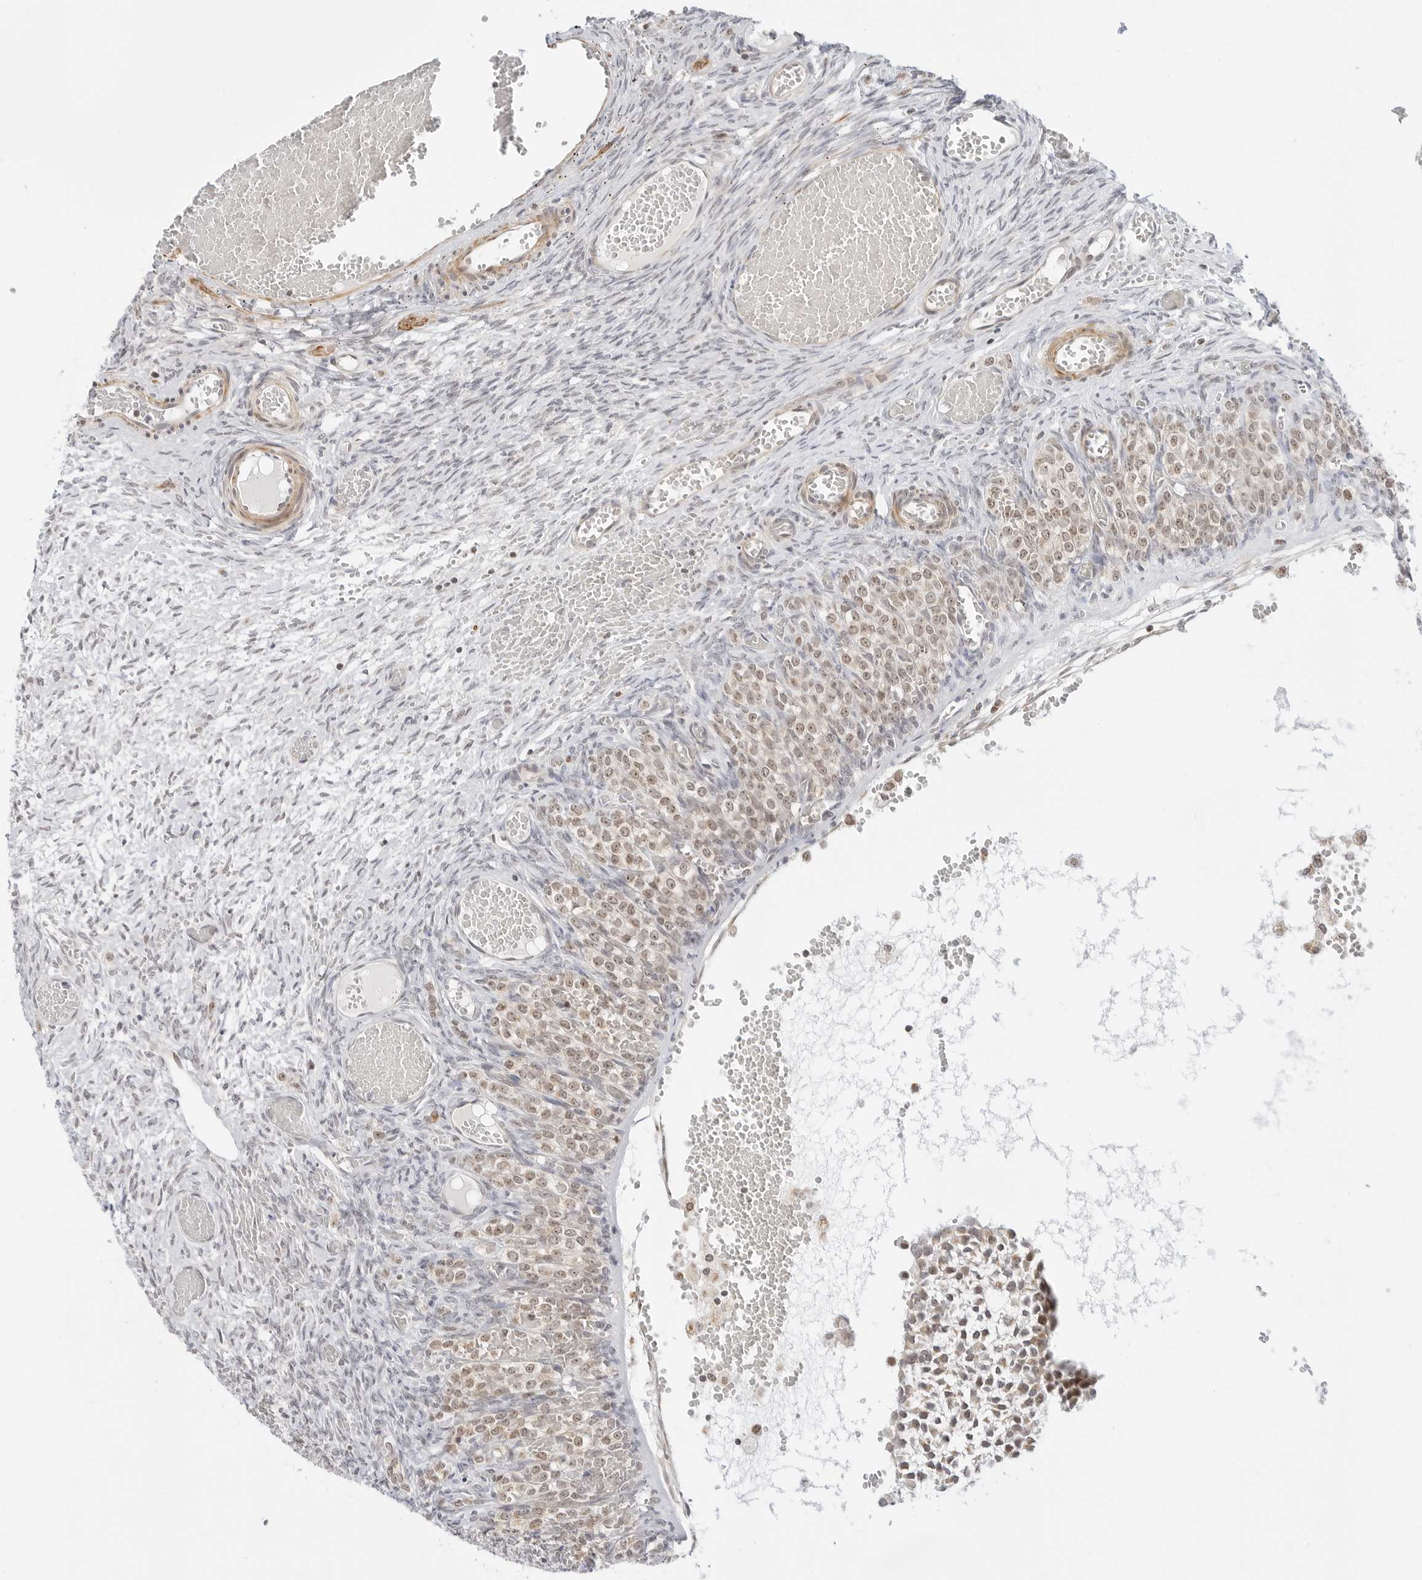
{"staining": {"intensity": "moderate", "quantity": "<25%", "location": "cytoplasmic/membranous"}, "tissue": "ovary", "cell_type": "Ovarian stroma cells", "image_type": "normal", "snomed": [{"axis": "morphology", "description": "Adenocarcinoma, NOS"}, {"axis": "topography", "description": "Endometrium"}], "caption": "Moderate cytoplasmic/membranous expression is present in about <25% of ovarian stroma cells in benign ovary. (DAB IHC with brightfield microscopy, high magnification).", "gene": "GORAB", "patient": {"sex": "female", "age": 32}}